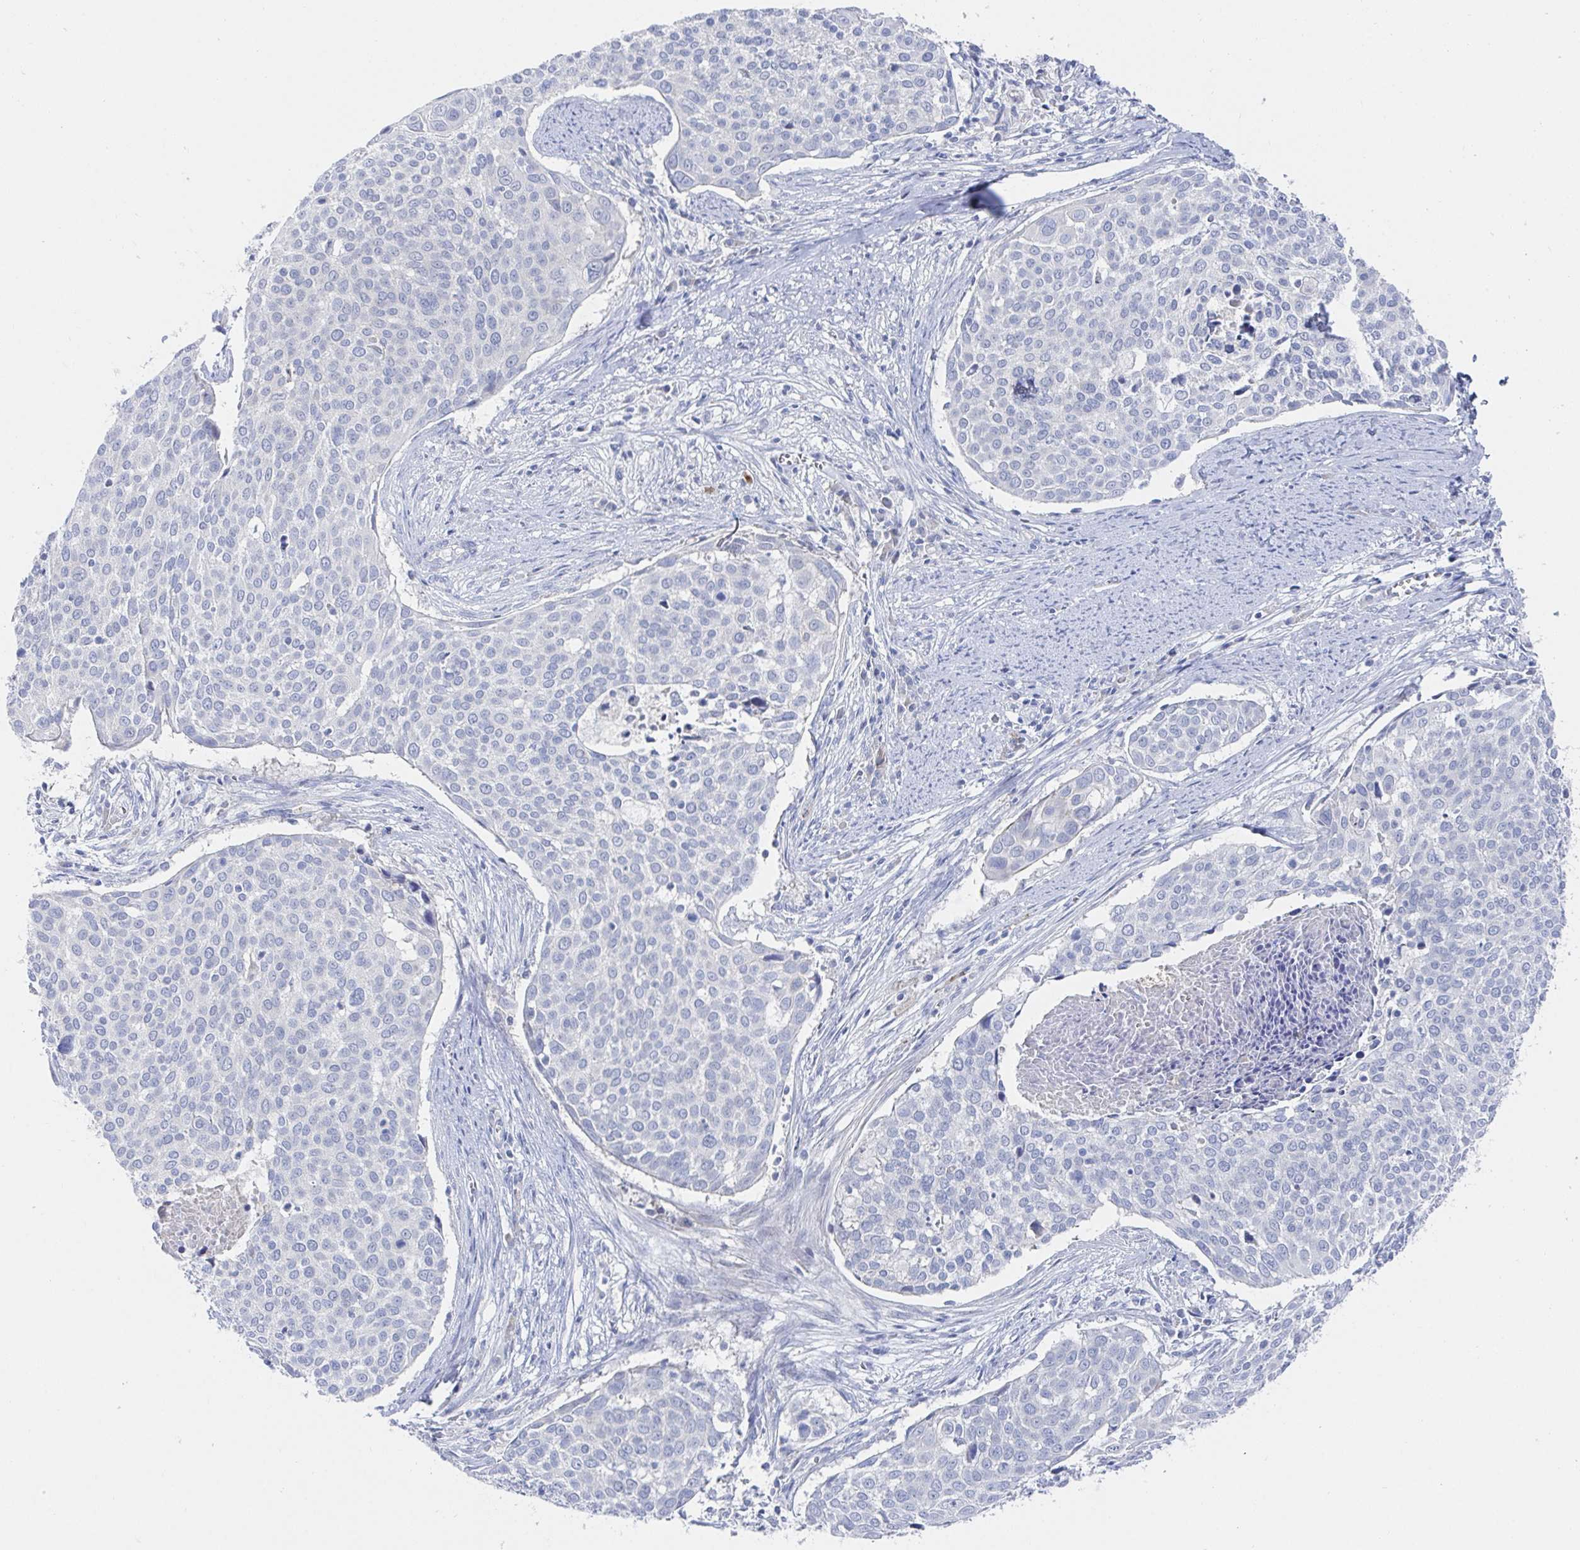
{"staining": {"intensity": "negative", "quantity": "none", "location": "none"}, "tissue": "cervical cancer", "cell_type": "Tumor cells", "image_type": "cancer", "snomed": [{"axis": "morphology", "description": "Squamous cell carcinoma, NOS"}, {"axis": "topography", "description": "Cervix"}], "caption": "A micrograph of cervical squamous cell carcinoma stained for a protein displays no brown staining in tumor cells.", "gene": "ZNF430", "patient": {"sex": "female", "age": 39}}